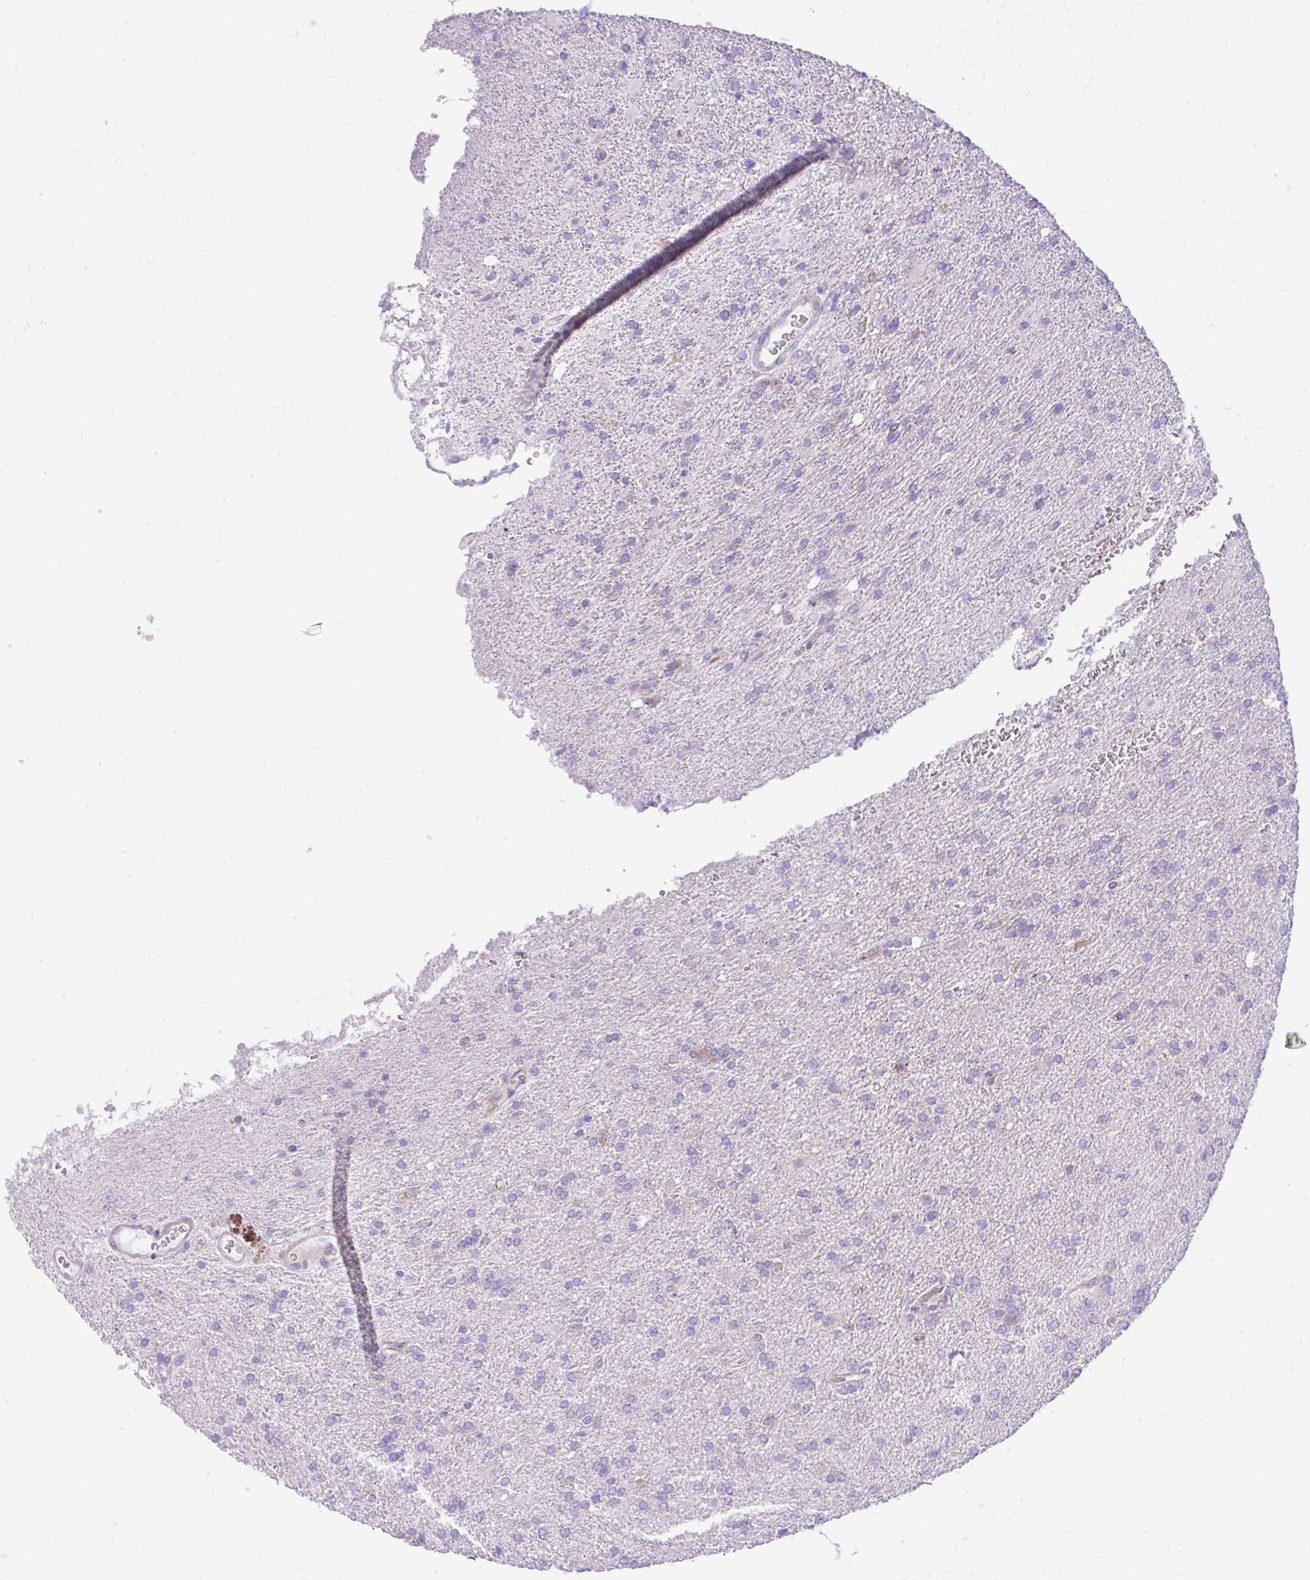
{"staining": {"intensity": "negative", "quantity": "none", "location": "none"}, "tissue": "glioma", "cell_type": "Tumor cells", "image_type": "cancer", "snomed": [{"axis": "morphology", "description": "Glioma, malignant, High grade"}, {"axis": "topography", "description": "Brain"}], "caption": "DAB immunohistochemical staining of glioma exhibits no significant staining in tumor cells.", "gene": "EEF1A2", "patient": {"sex": "male", "age": 56}}